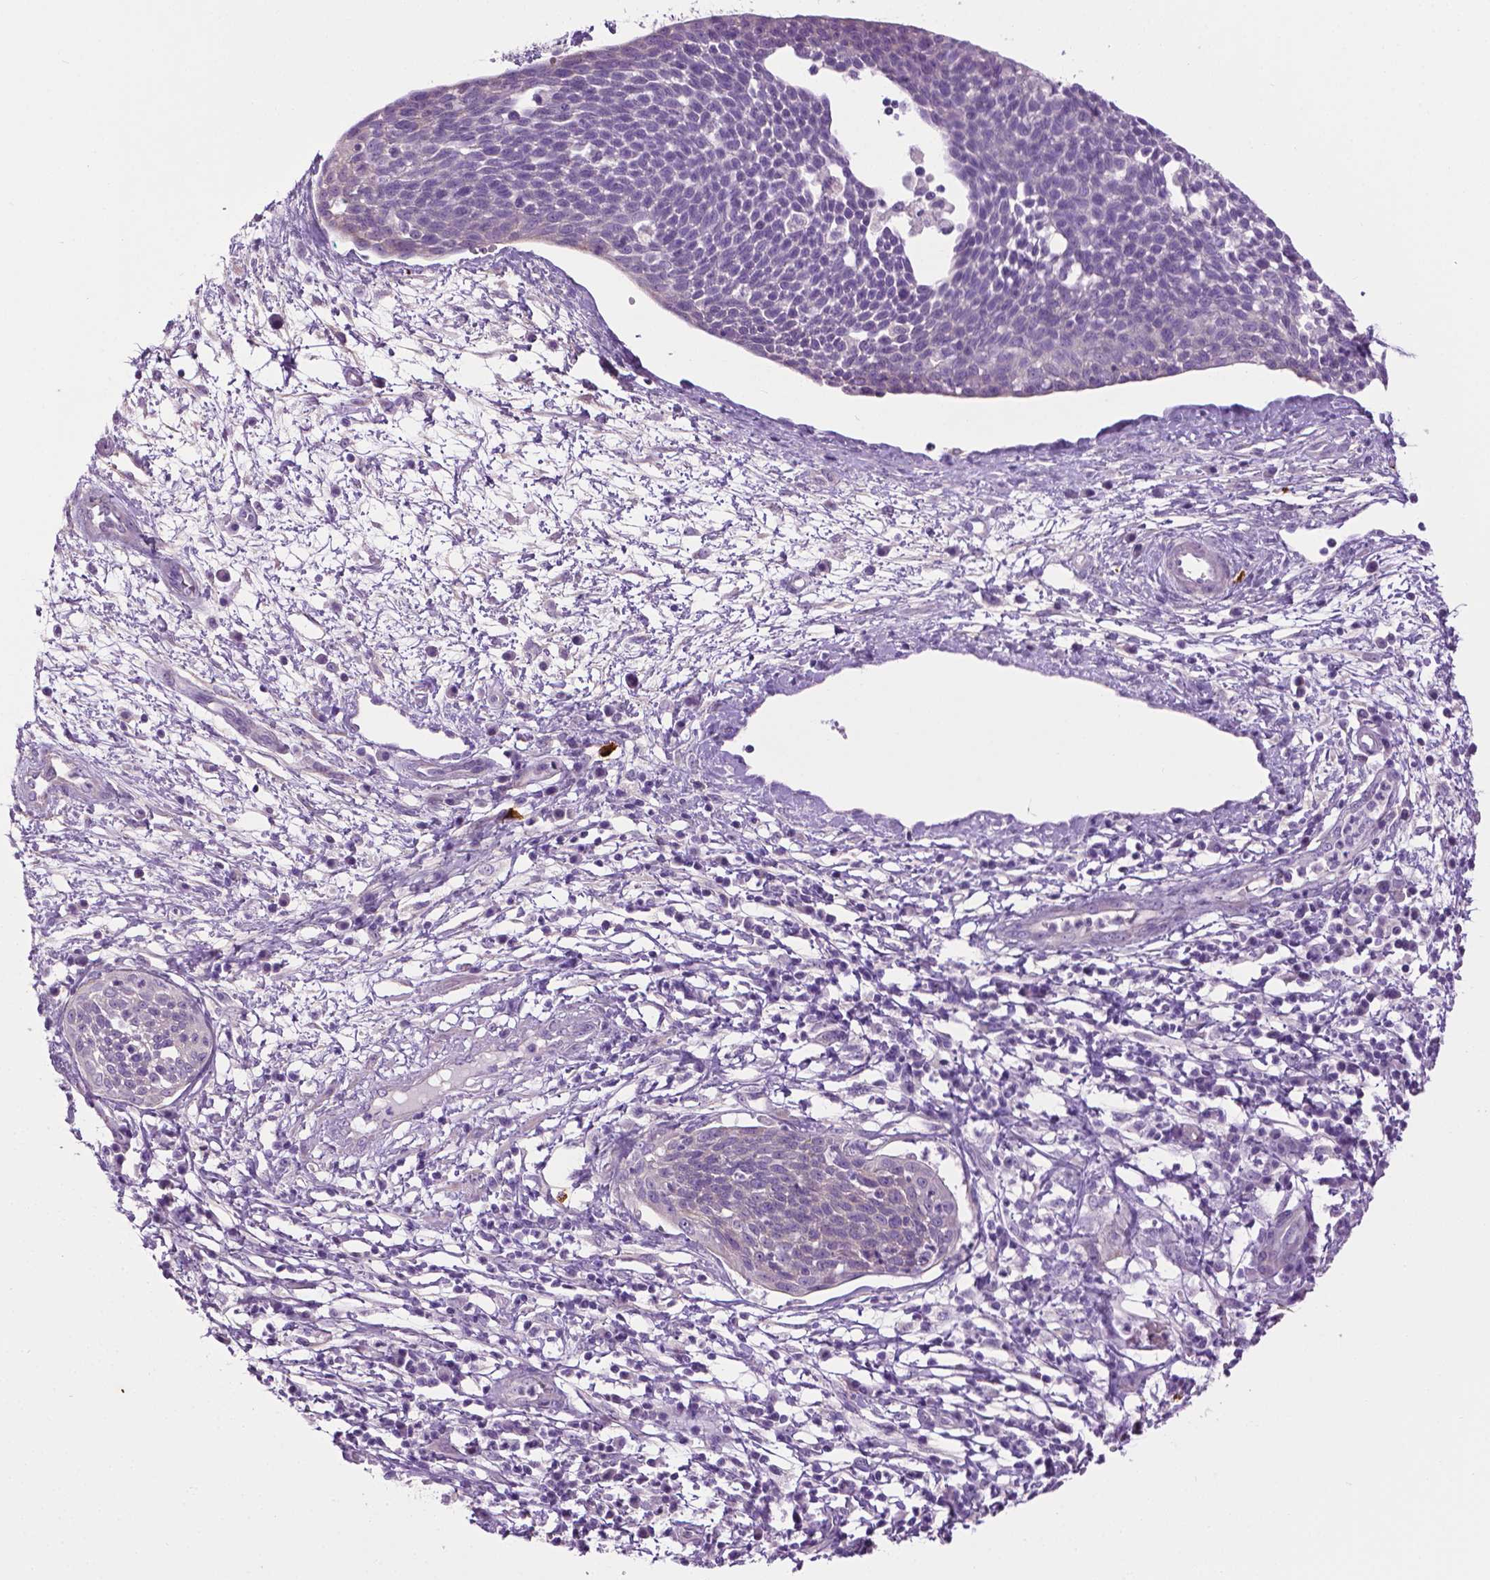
{"staining": {"intensity": "negative", "quantity": "none", "location": "none"}, "tissue": "cervical cancer", "cell_type": "Tumor cells", "image_type": "cancer", "snomed": [{"axis": "morphology", "description": "Squamous cell carcinoma, NOS"}, {"axis": "topography", "description": "Cervix"}], "caption": "High power microscopy photomicrograph of an IHC micrograph of cervical cancer (squamous cell carcinoma), revealing no significant expression in tumor cells.", "gene": "SPECC1L", "patient": {"sex": "female", "age": 34}}